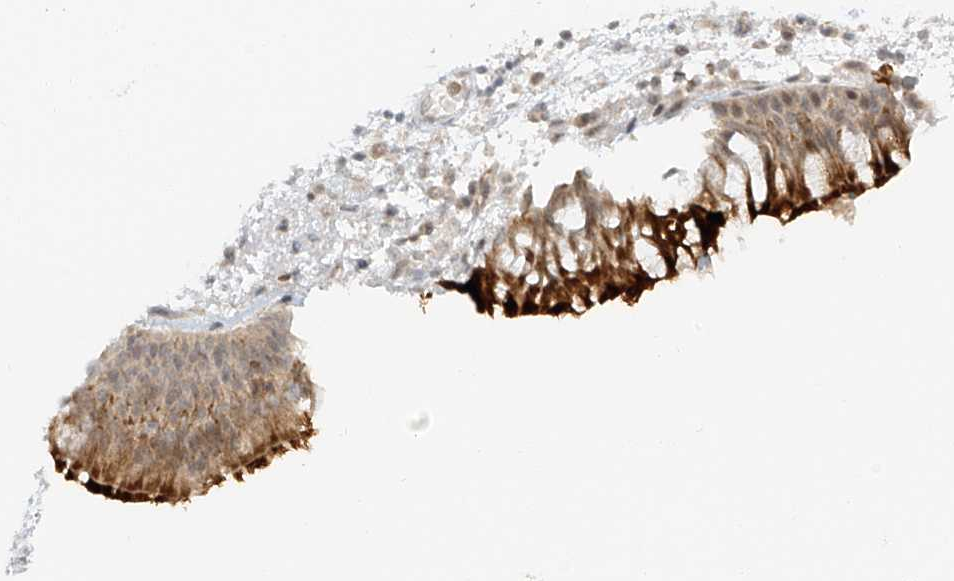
{"staining": {"intensity": "moderate", "quantity": ">75%", "location": "cytoplasmic/membranous"}, "tissue": "nasopharynx", "cell_type": "Respiratory epithelial cells", "image_type": "normal", "snomed": [{"axis": "morphology", "description": "Normal tissue, NOS"}, {"axis": "morphology", "description": "Inflammation, NOS"}, {"axis": "morphology", "description": "Malignant melanoma, Metastatic site"}, {"axis": "topography", "description": "Nasopharynx"}], "caption": "The micrograph exhibits staining of benign nasopharynx, revealing moderate cytoplasmic/membranous protein expression (brown color) within respiratory epithelial cells.", "gene": "MIPEP", "patient": {"sex": "male", "age": 70}}